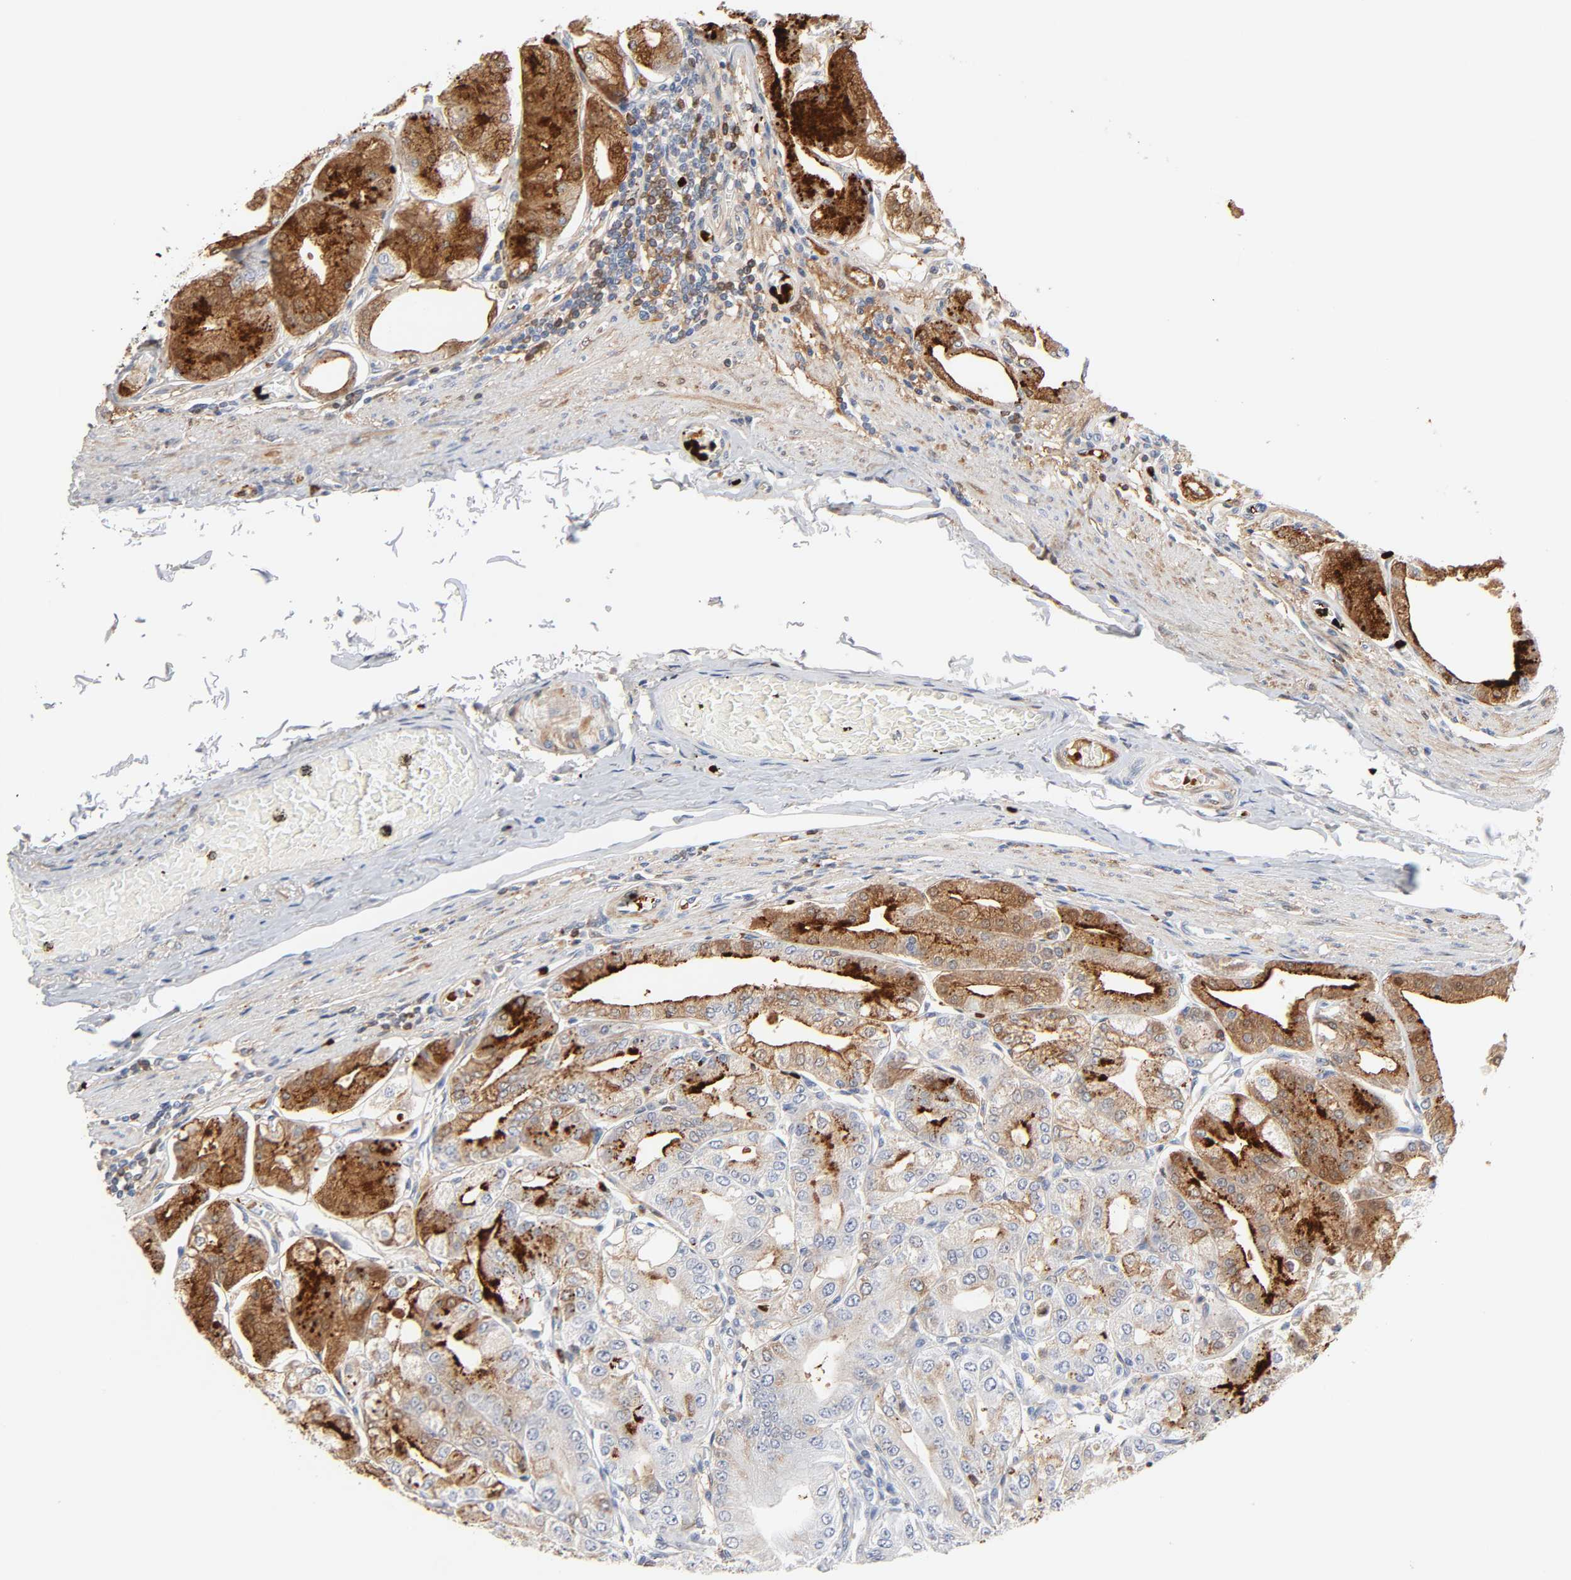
{"staining": {"intensity": "strong", "quantity": ">75%", "location": "cytoplasmic/membranous,nuclear"}, "tissue": "stomach", "cell_type": "Glandular cells", "image_type": "normal", "snomed": [{"axis": "morphology", "description": "Normal tissue, NOS"}, {"axis": "topography", "description": "Stomach, lower"}], "caption": "Glandular cells display high levels of strong cytoplasmic/membranous,nuclear positivity in approximately >75% of cells in benign stomach.", "gene": "BIN1", "patient": {"sex": "male", "age": 71}}